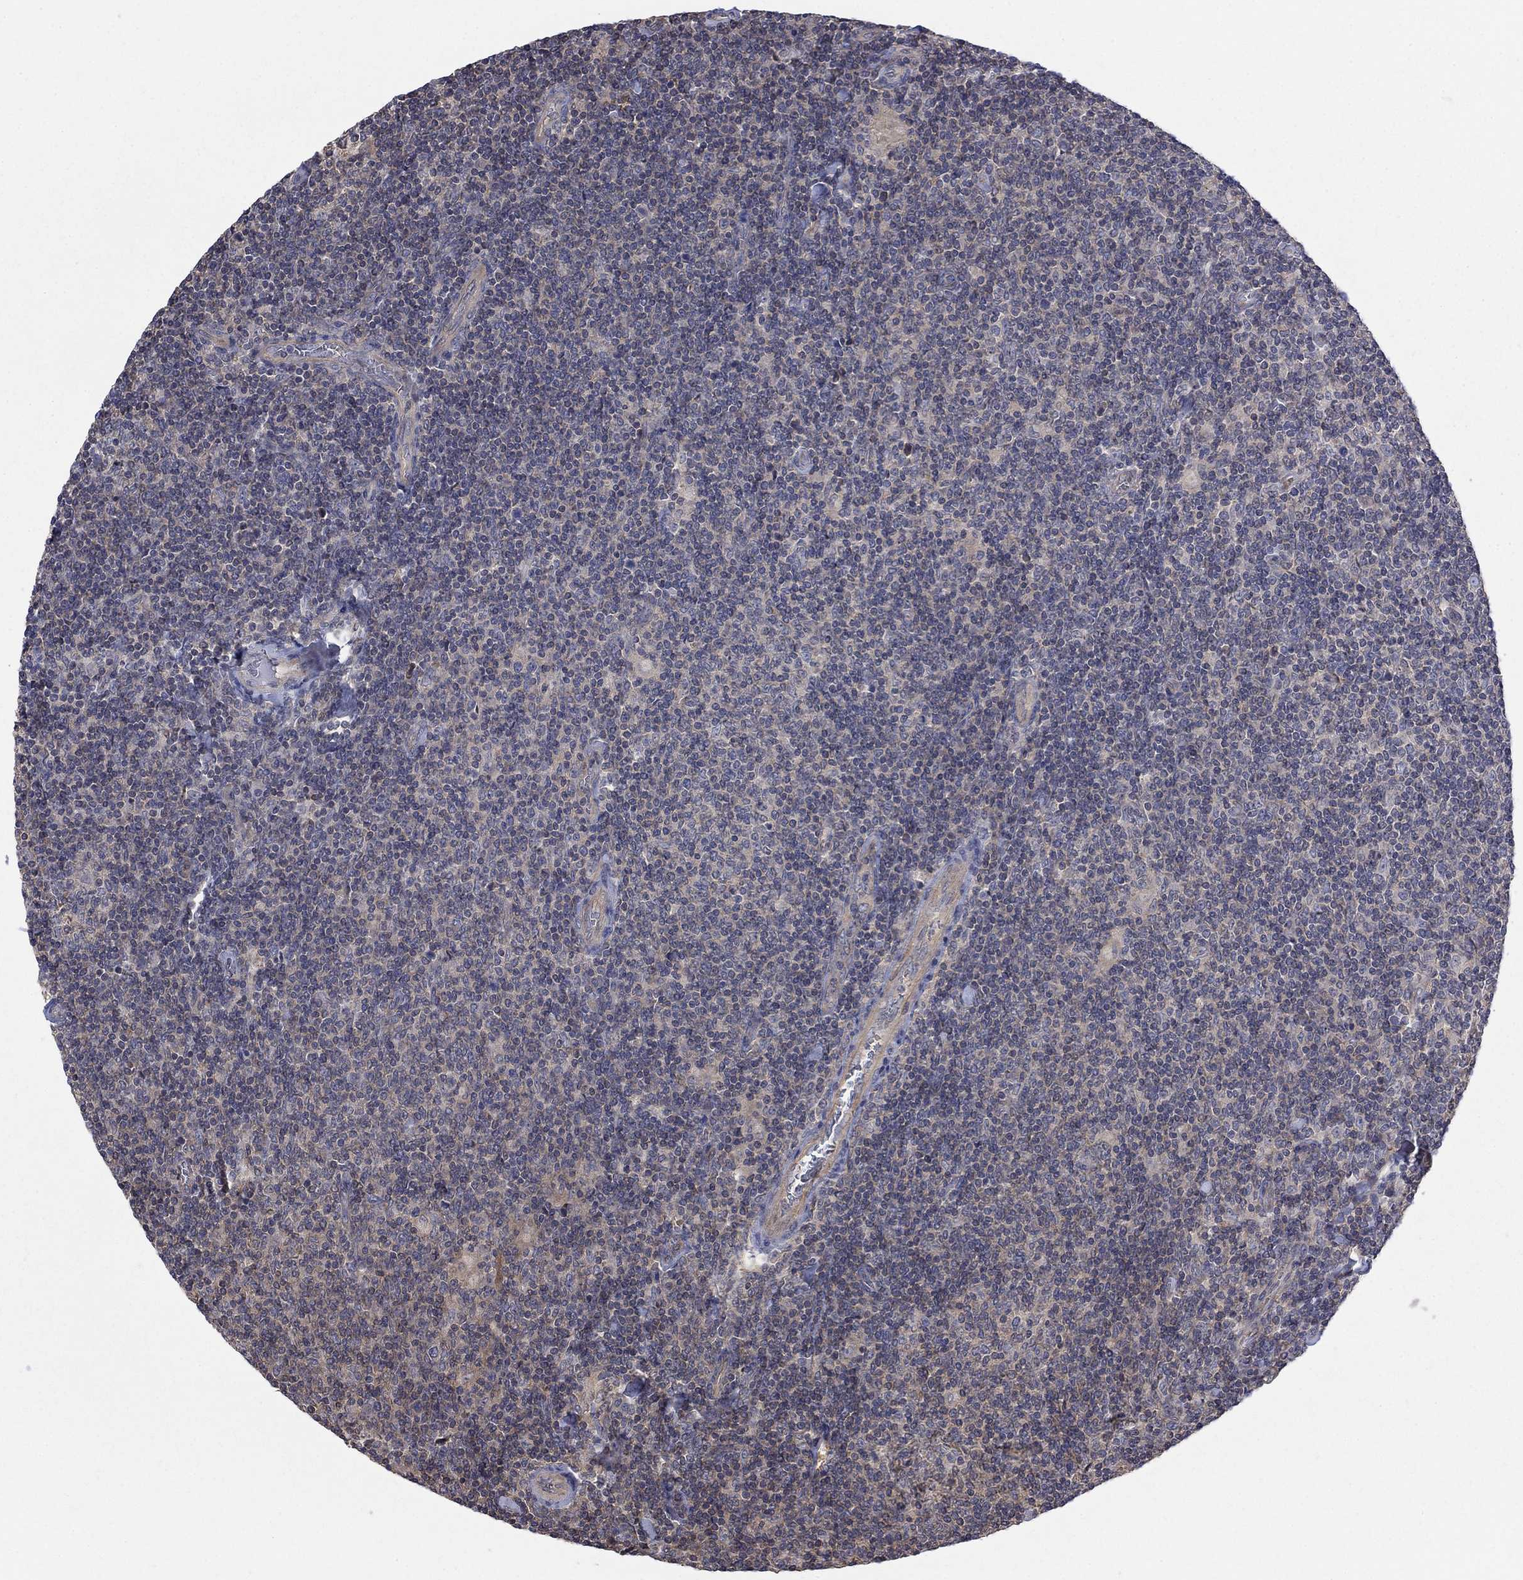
{"staining": {"intensity": "negative", "quantity": "none", "location": "none"}, "tissue": "lymphoma", "cell_type": "Tumor cells", "image_type": "cancer", "snomed": [{"axis": "morphology", "description": "Malignant lymphoma, non-Hodgkin's type, Low grade"}, {"axis": "topography", "description": "Lymph node"}], "caption": "Immunohistochemistry (IHC) of human low-grade malignant lymphoma, non-Hodgkin's type exhibits no staining in tumor cells.", "gene": "PDZD2", "patient": {"sex": "male", "age": 52}}